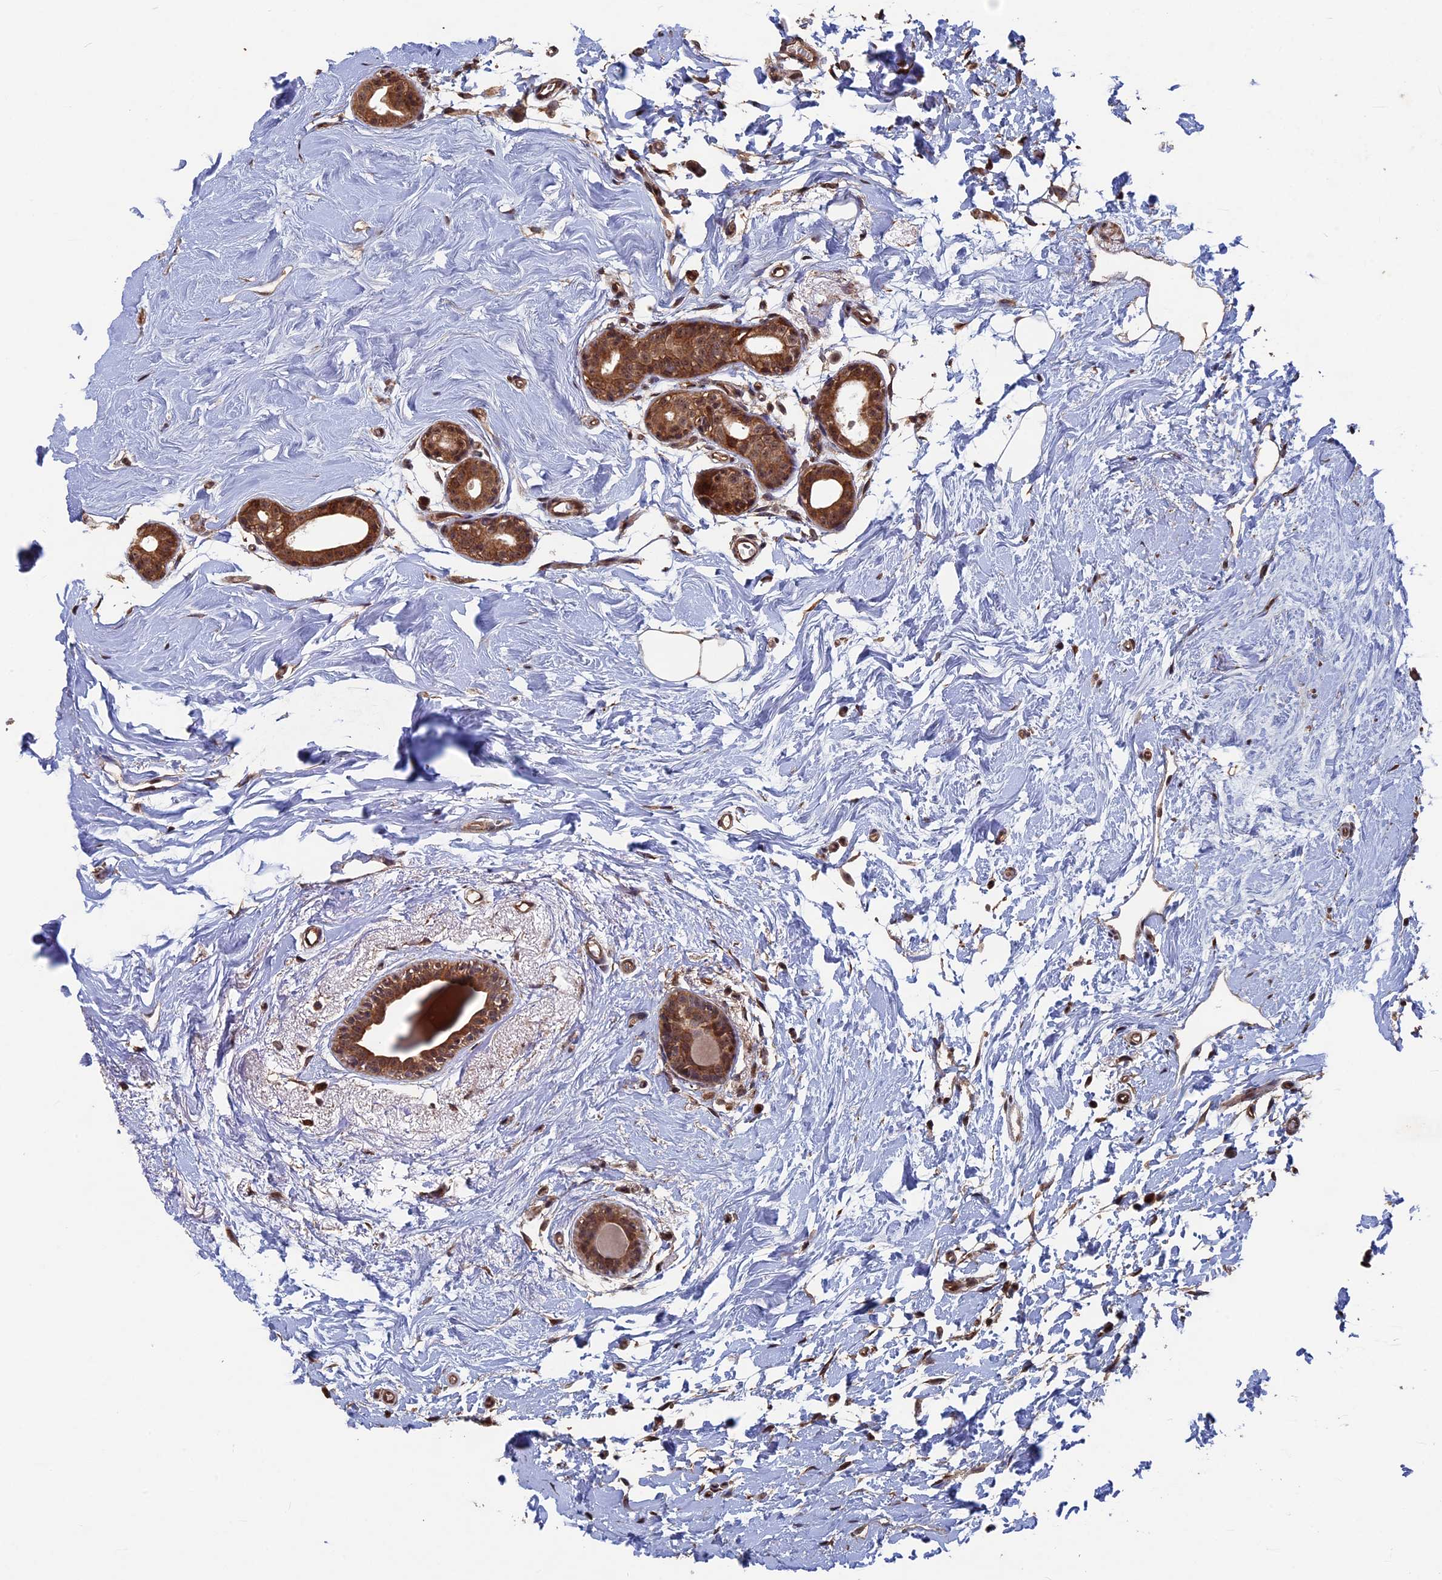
{"staining": {"intensity": "moderate", "quantity": ">75%", "location": "cytoplasmic/membranous,nuclear"}, "tissue": "breast cancer", "cell_type": "Tumor cells", "image_type": "cancer", "snomed": [{"axis": "morphology", "description": "Normal tissue, NOS"}, {"axis": "morphology", "description": "Duct carcinoma"}, {"axis": "topography", "description": "Breast"}], "caption": "Immunohistochemistry image of breast cancer stained for a protein (brown), which shows medium levels of moderate cytoplasmic/membranous and nuclear expression in about >75% of tumor cells.", "gene": "KIAA1328", "patient": {"sex": "female", "age": 62}}